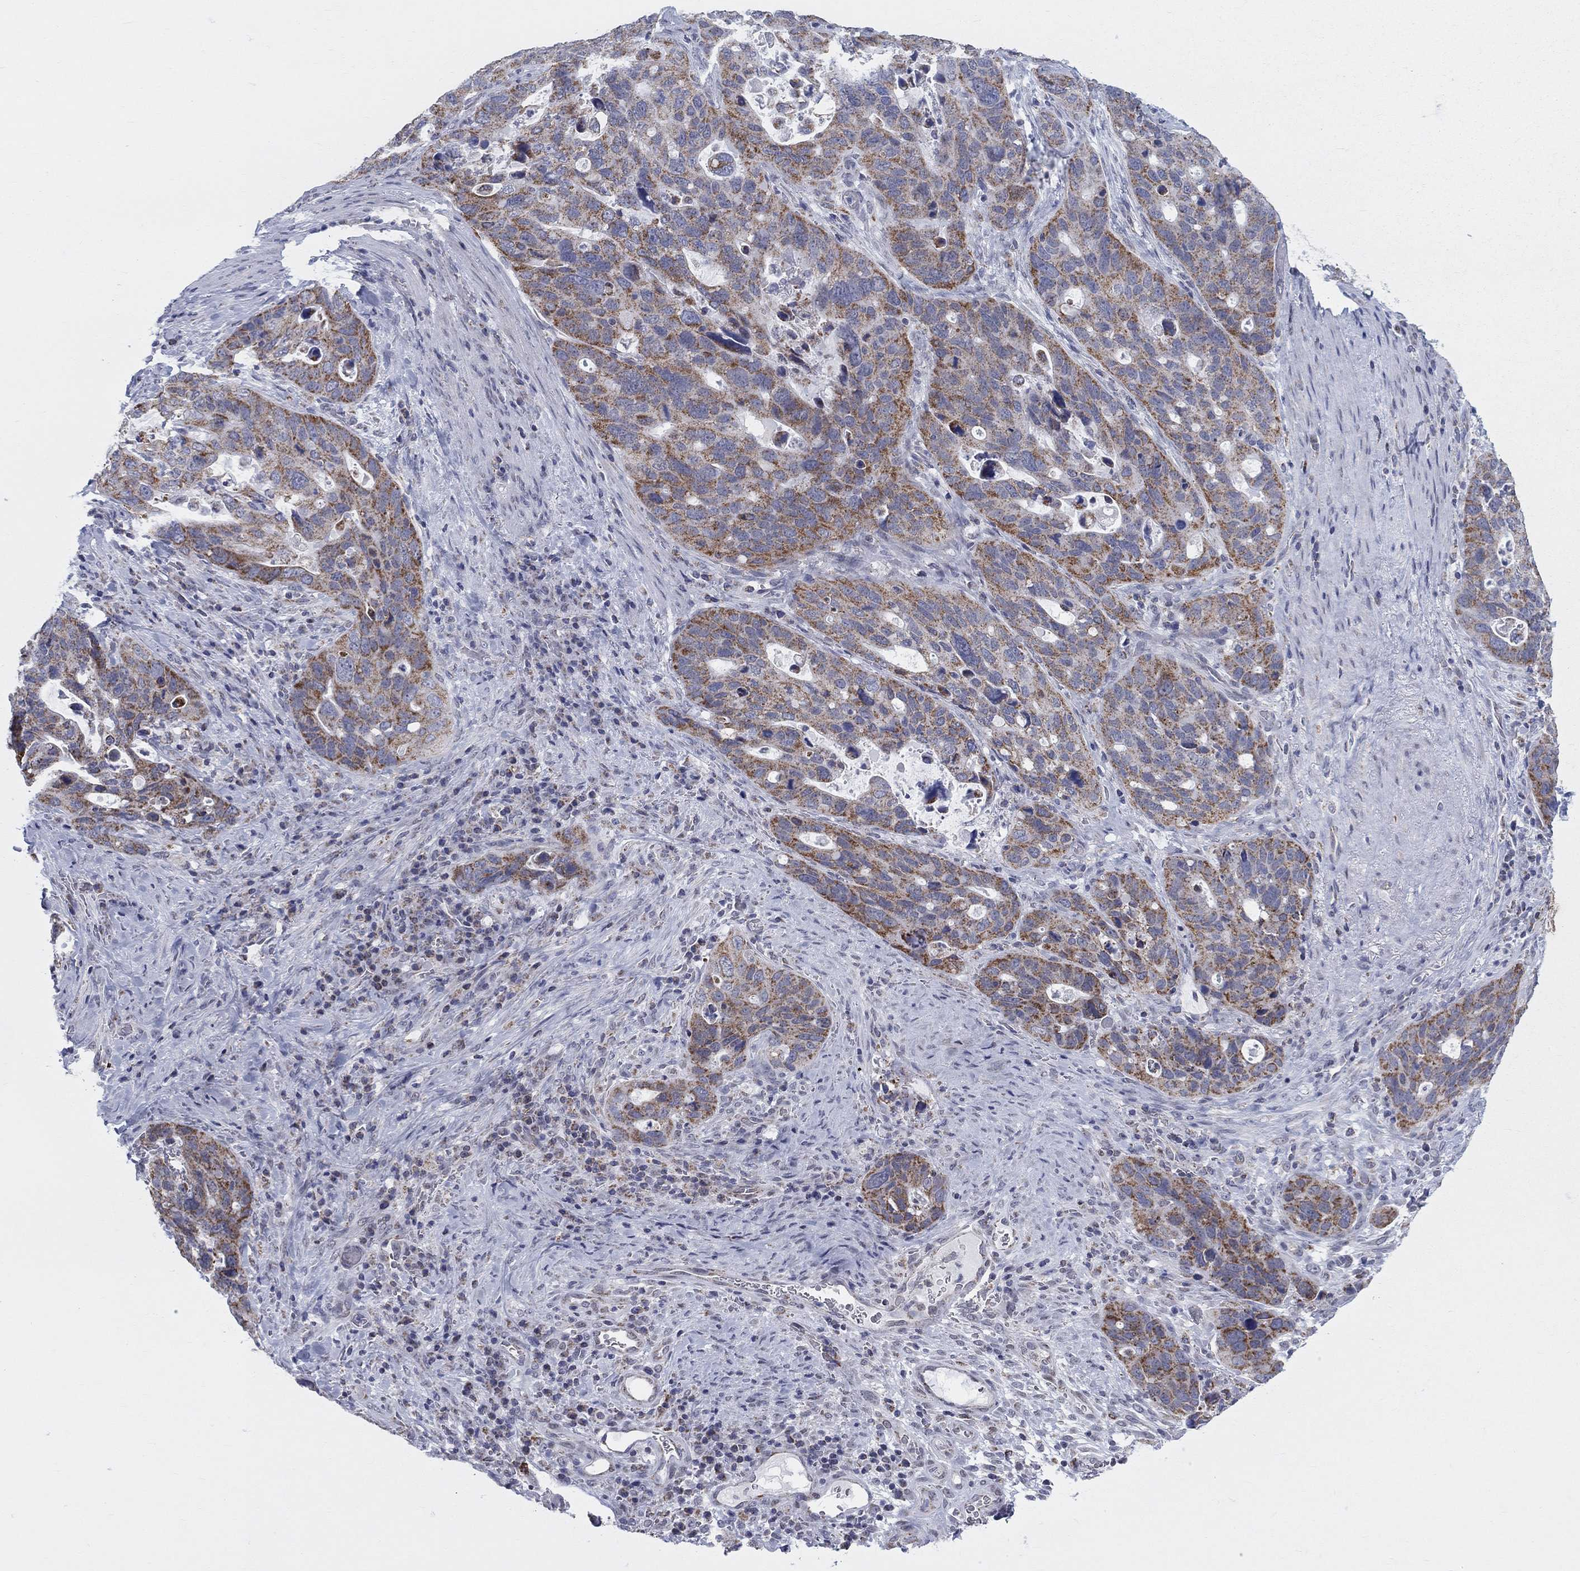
{"staining": {"intensity": "strong", "quantity": "25%-75%", "location": "cytoplasmic/membranous"}, "tissue": "stomach cancer", "cell_type": "Tumor cells", "image_type": "cancer", "snomed": [{"axis": "morphology", "description": "Adenocarcinoma, NOS"}, {"axis": "topography", "description": "Stomach"}], "caption": "IHC histopathology image of human adenocarcinoma (stomach) stained for a protein (brown), which reveals high levels of strong cytoplasmic/membranous positivity in approximately 25%-75% of tumor cells.", "gene": "KISS1R", "patient": {"sex": "male", "age": 54}}